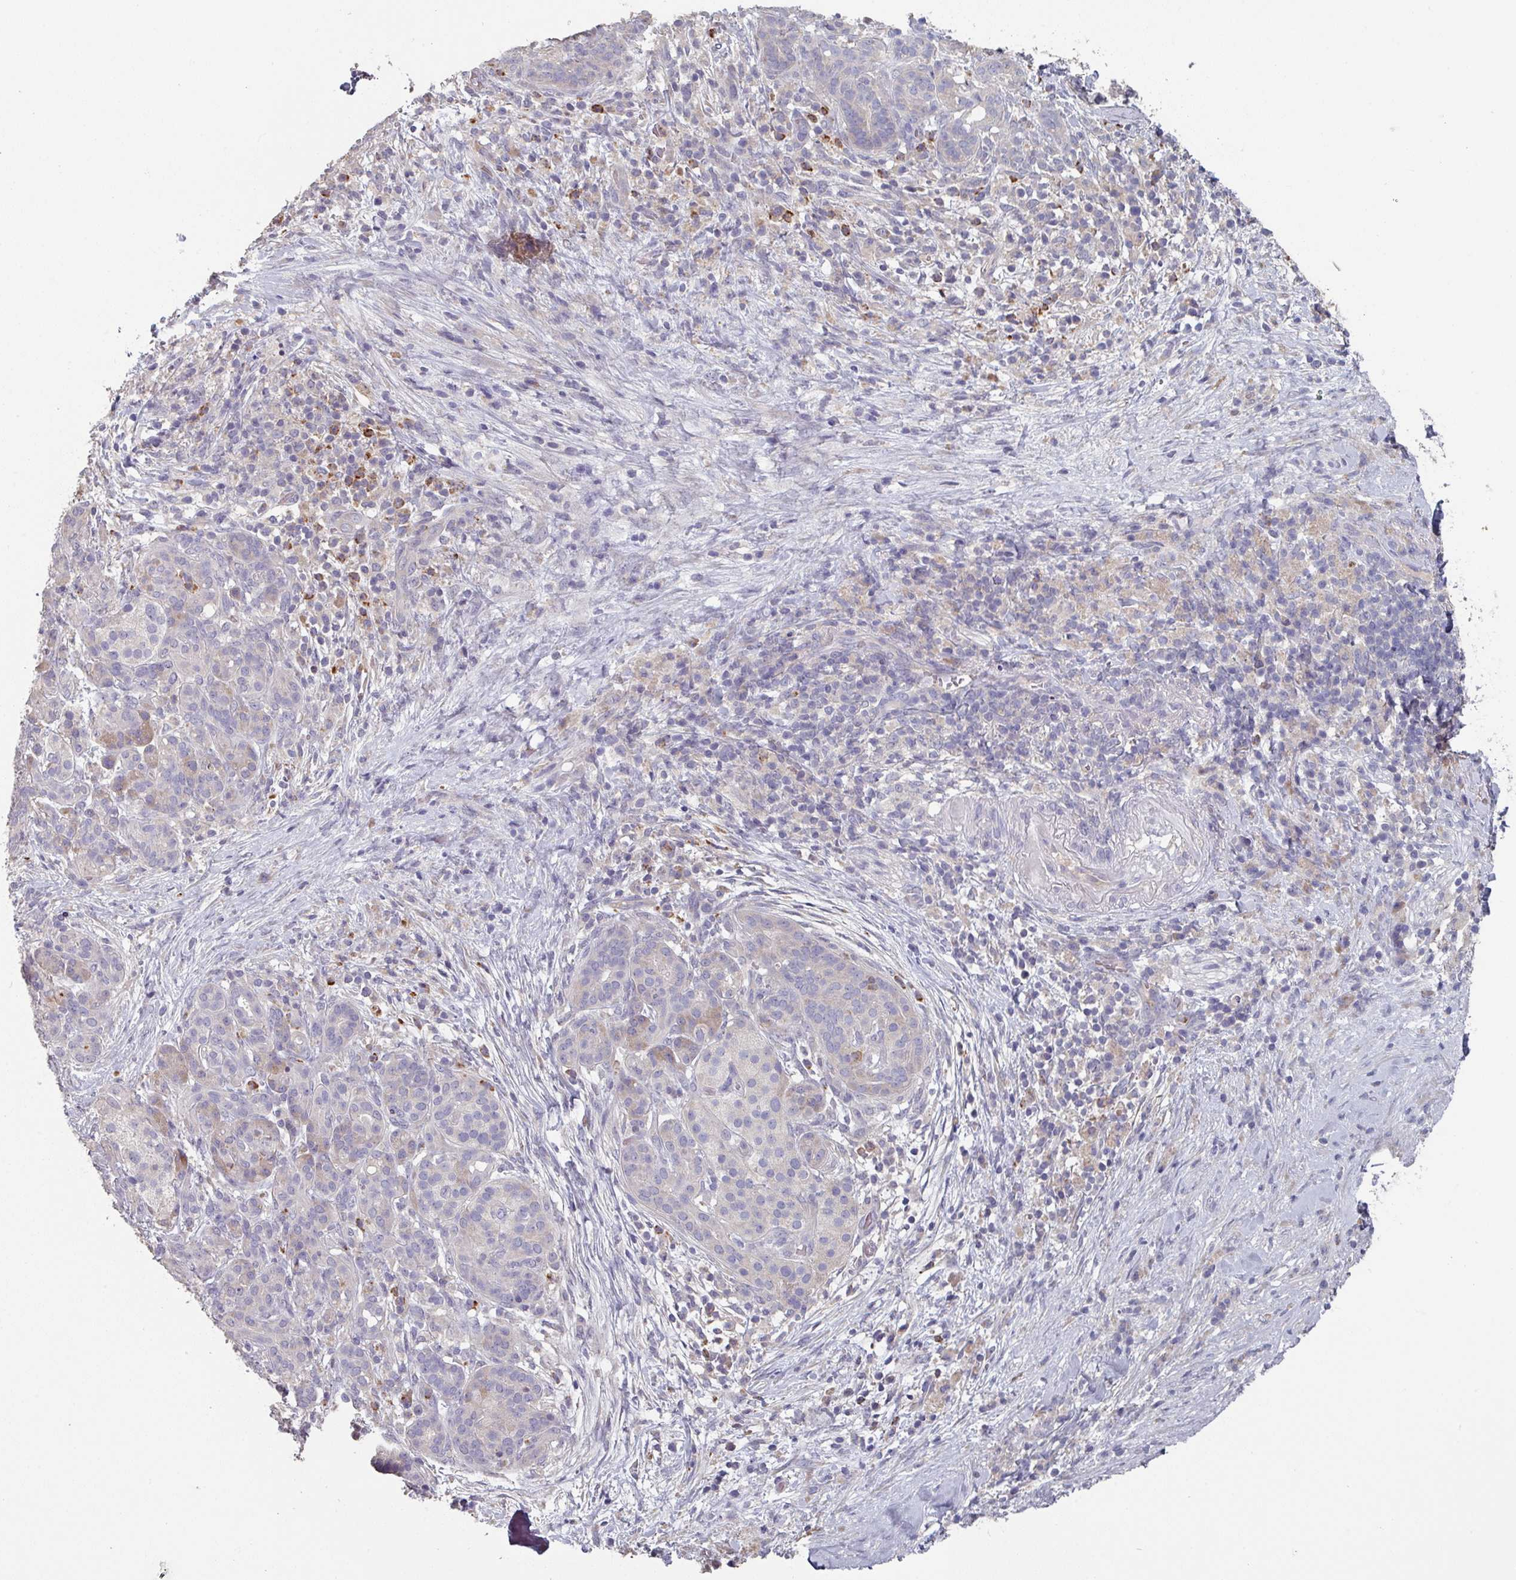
{"staining": {"intensity": "negative", "quantity": "none", "location": "none"}, "tissue": "pancreatic cancer", "cell_type": "Tumor cells", "image_type": "cancer", "snomed": [{"axis": "morphology", "description": "Adenocarcinoma, NOS"}, {"axis": "topography", "description": "Pancreas"}], "caption": "The photomicrograph reveals no significant staining in tumor cells of pancreatic adenocarcinoma.", "gene": "PRAMEF8", "patient": {"sex": "male", "age": 44}}